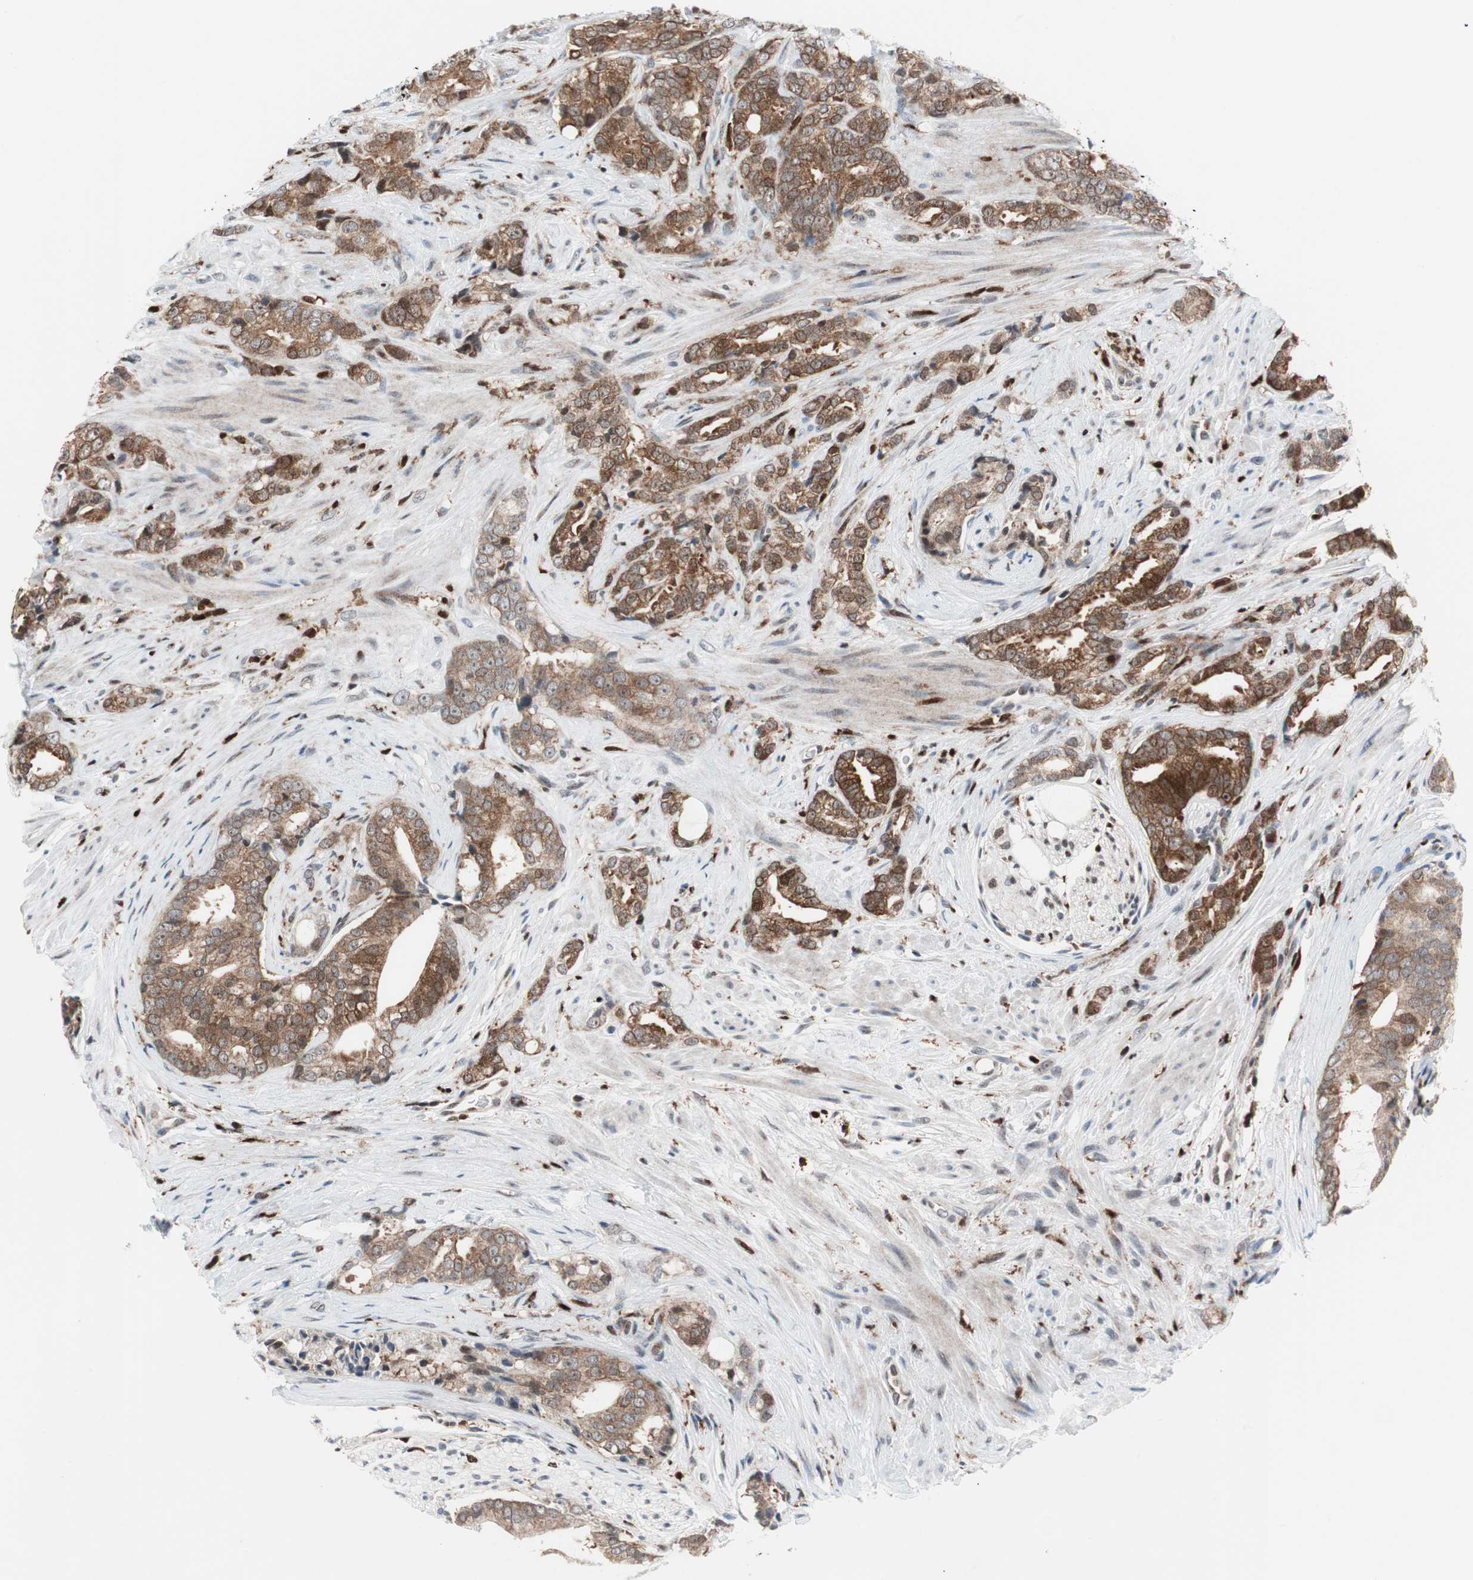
{"staining": {"intensity": "moderate", "quantity": ">75%", "location": "cytoplasmic/membranous"}, "tissue": "prostate cancer", "cell_type": "Tumor cells", "image_type": "cancer", "snomed": [{"axis": "morphology", "description": "Adenocarcinoma, Low grade"}, {"axis": "topography", "description": "Prostate"}], "caption": "High-magnification brightfield microscopy of low-grade adenocarcinoma (prostate) stained with DAB (3,3'-diaminobenzidine) (brown) and counterstained with hematoxylin (blue). tumor cells exhibit moderate cytoplasmic/membranous expression is identified in approximately>75% of cells.", "gene": "RGS10", "patient": {"sex": "male", "age": 58}}